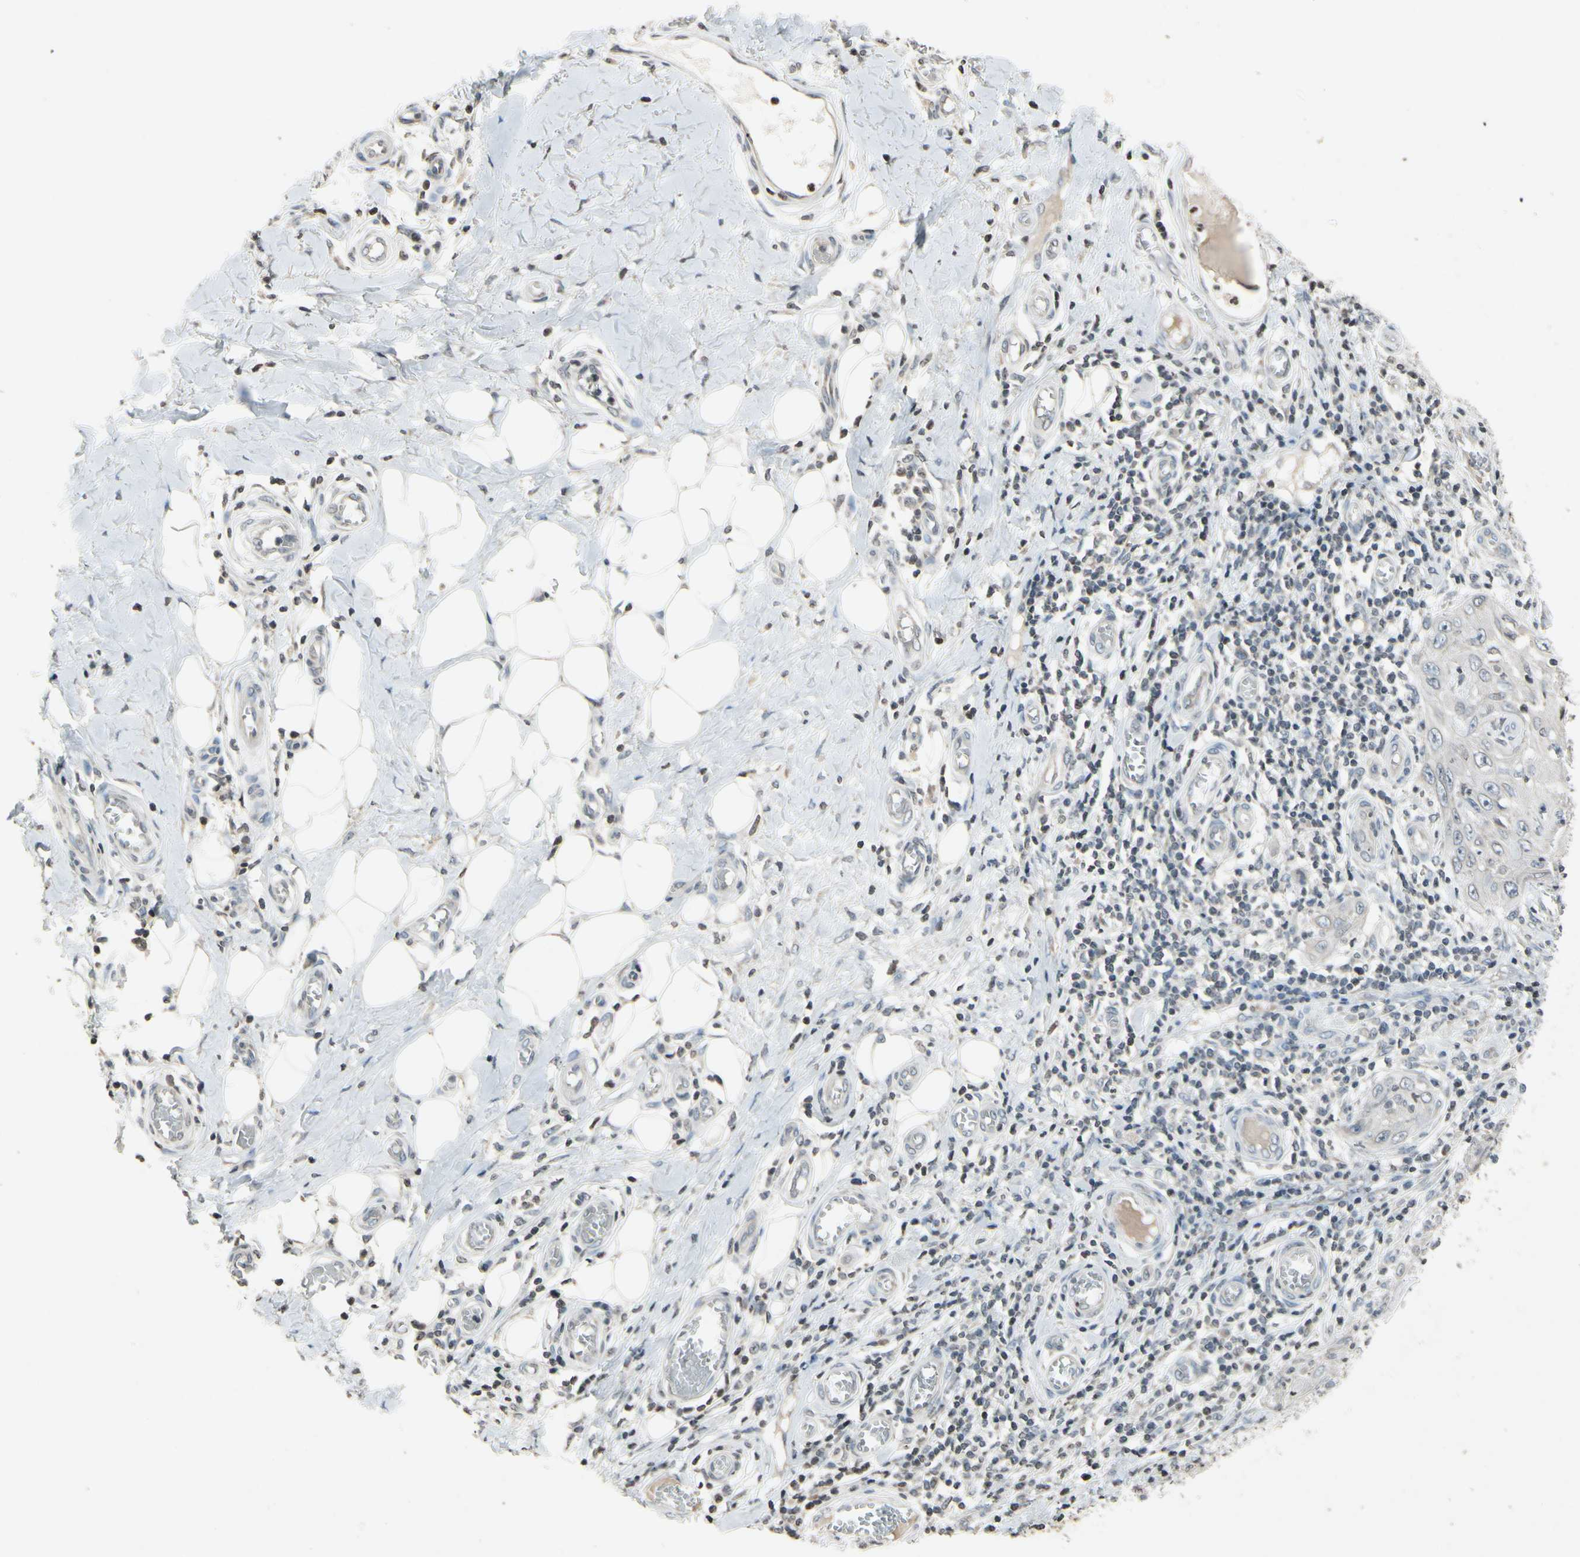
{"staining": {"intensity": "negative", "quantity": "none", "location": "none"}, "tissue": "skin cancer", "cell_type": "Tumor cells", "image_type": "cancer", "snomed": [{"axis": "morphology", "description": "Squamous cell carcinoma, NOS"}, {"axis": "topography", "description": "Skin"}], "caption": "Photomicrograph shows no significant protein staining in tumor cells of skin cancer.", "gene": "CLDN11", "patient": {"sex": "female", "age": 73}}